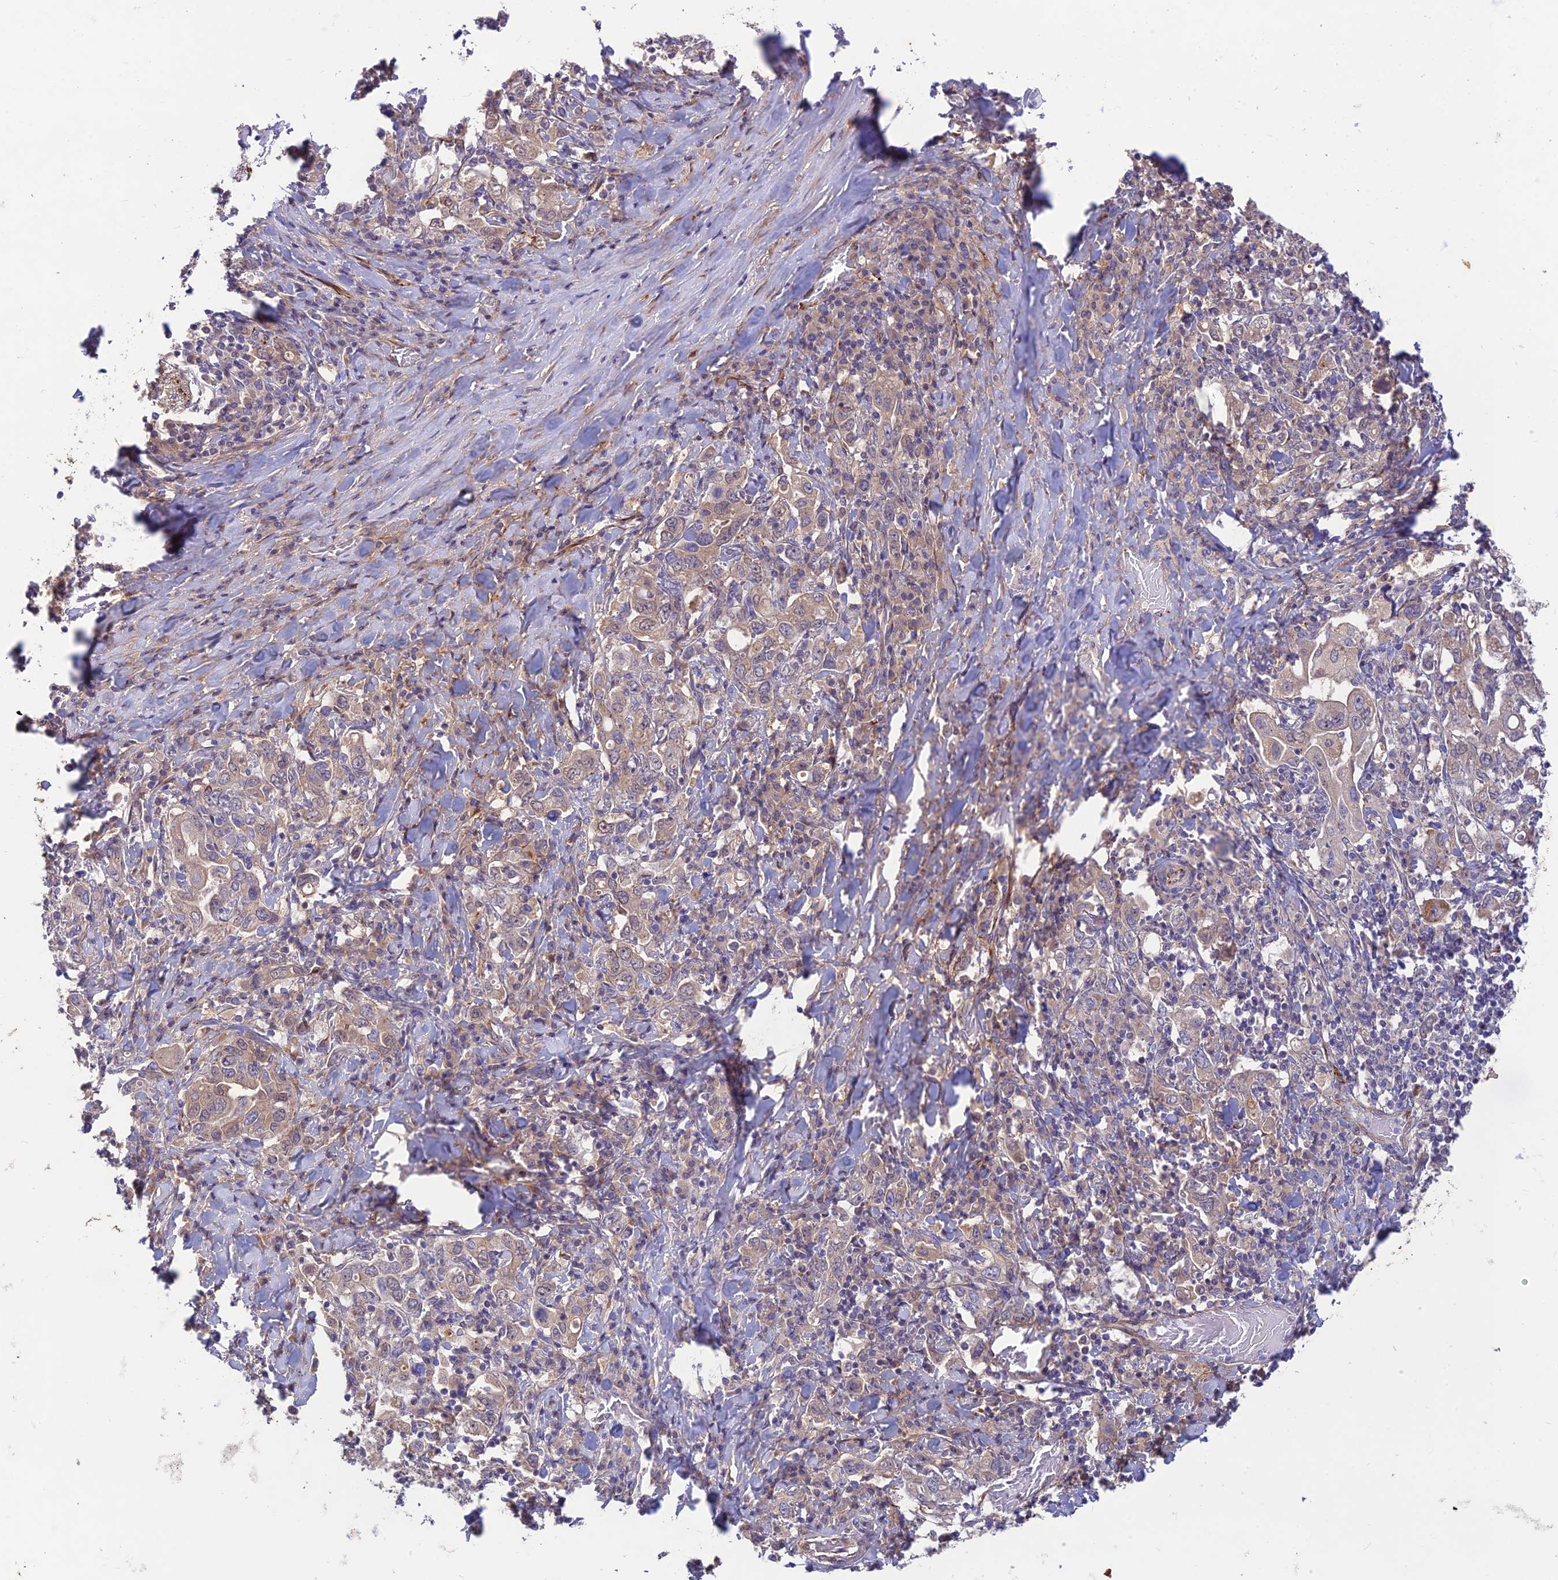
{"staining": {"intensity": "weak", "quantity": "<25%", "location": "cytoplasmic/membranous"}, "tissue": "stomach cancer", "cell_type": "Tumor cells", "image_type": "cancer", "snomed": [{"axis": "morphology", "description": "Adenocarcinoma, NOS"}, {"axis": "topography", "description": "Stomach, upper"}], "caption": "Image shows no protein expression in tumor cells of stomach cancer tissue. (DAB (3,3'-diaminobenzidine) immunohistochemistry (IHC) visualized using brightfield microscopy, high magnification).", "gene": "ST8SIA5", "patient": {"sex": "male", "age": 62}}